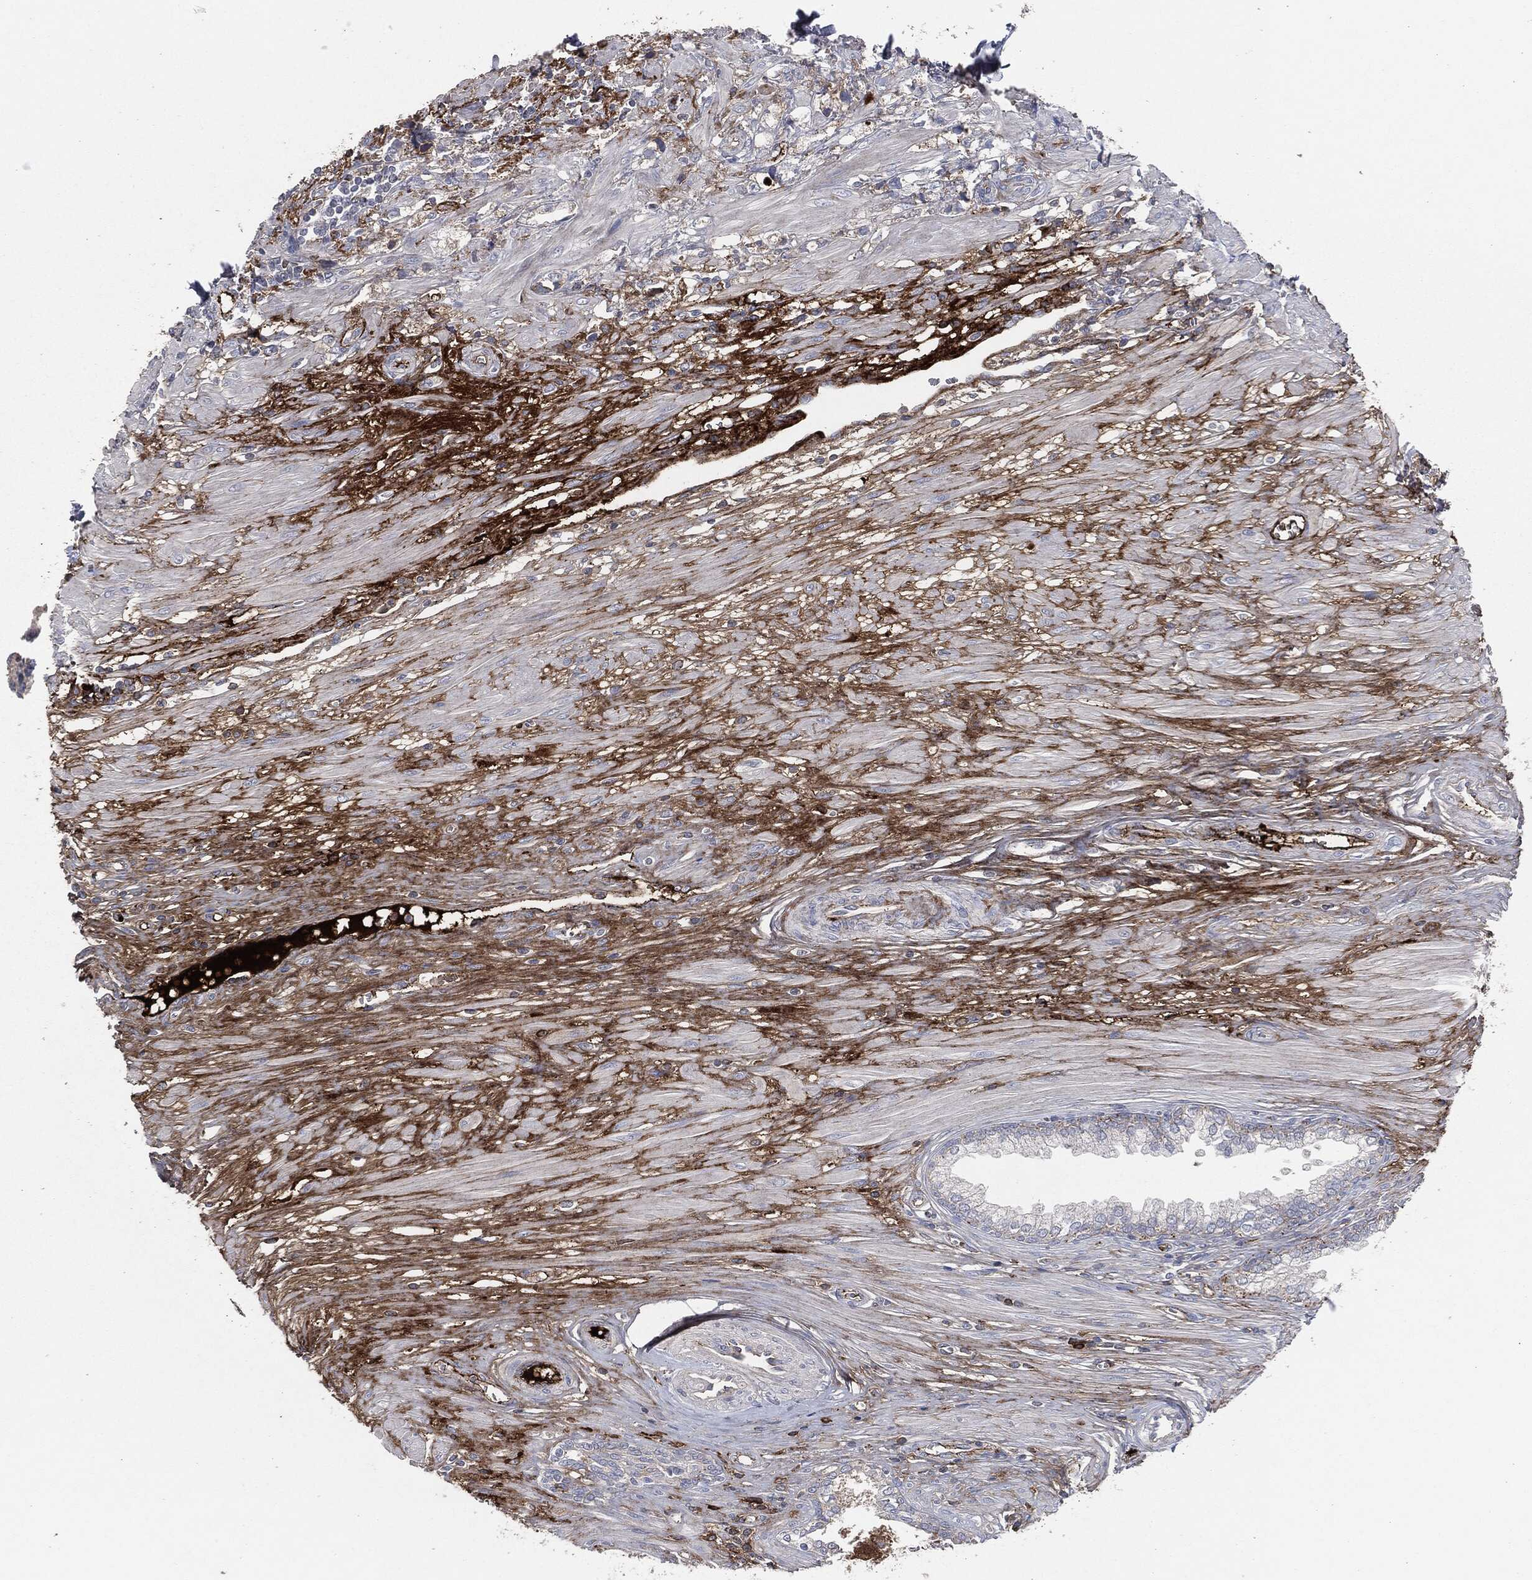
{"staining": {"intensity": "negative", "quantity": "none", "location": "none"}, "tissue": "prostate cancer", "cell_type": "Tumor cells", "image_type": "cancer", "snomed": [{"axis": "morphology", "description": "Adenocarcinoma, NOS"}, {"axis": "topography", "description": "Prostate and seminal vesicle, NOS"}, {"axis": "topography", "description": "Prostate"}], "caption": "Prostate cancer stained for a protein using immunohistochemistry (IHC) displays no staining tumor cells.", "gene": "APOB", "patient": {"sex": "male", "age": 79}}